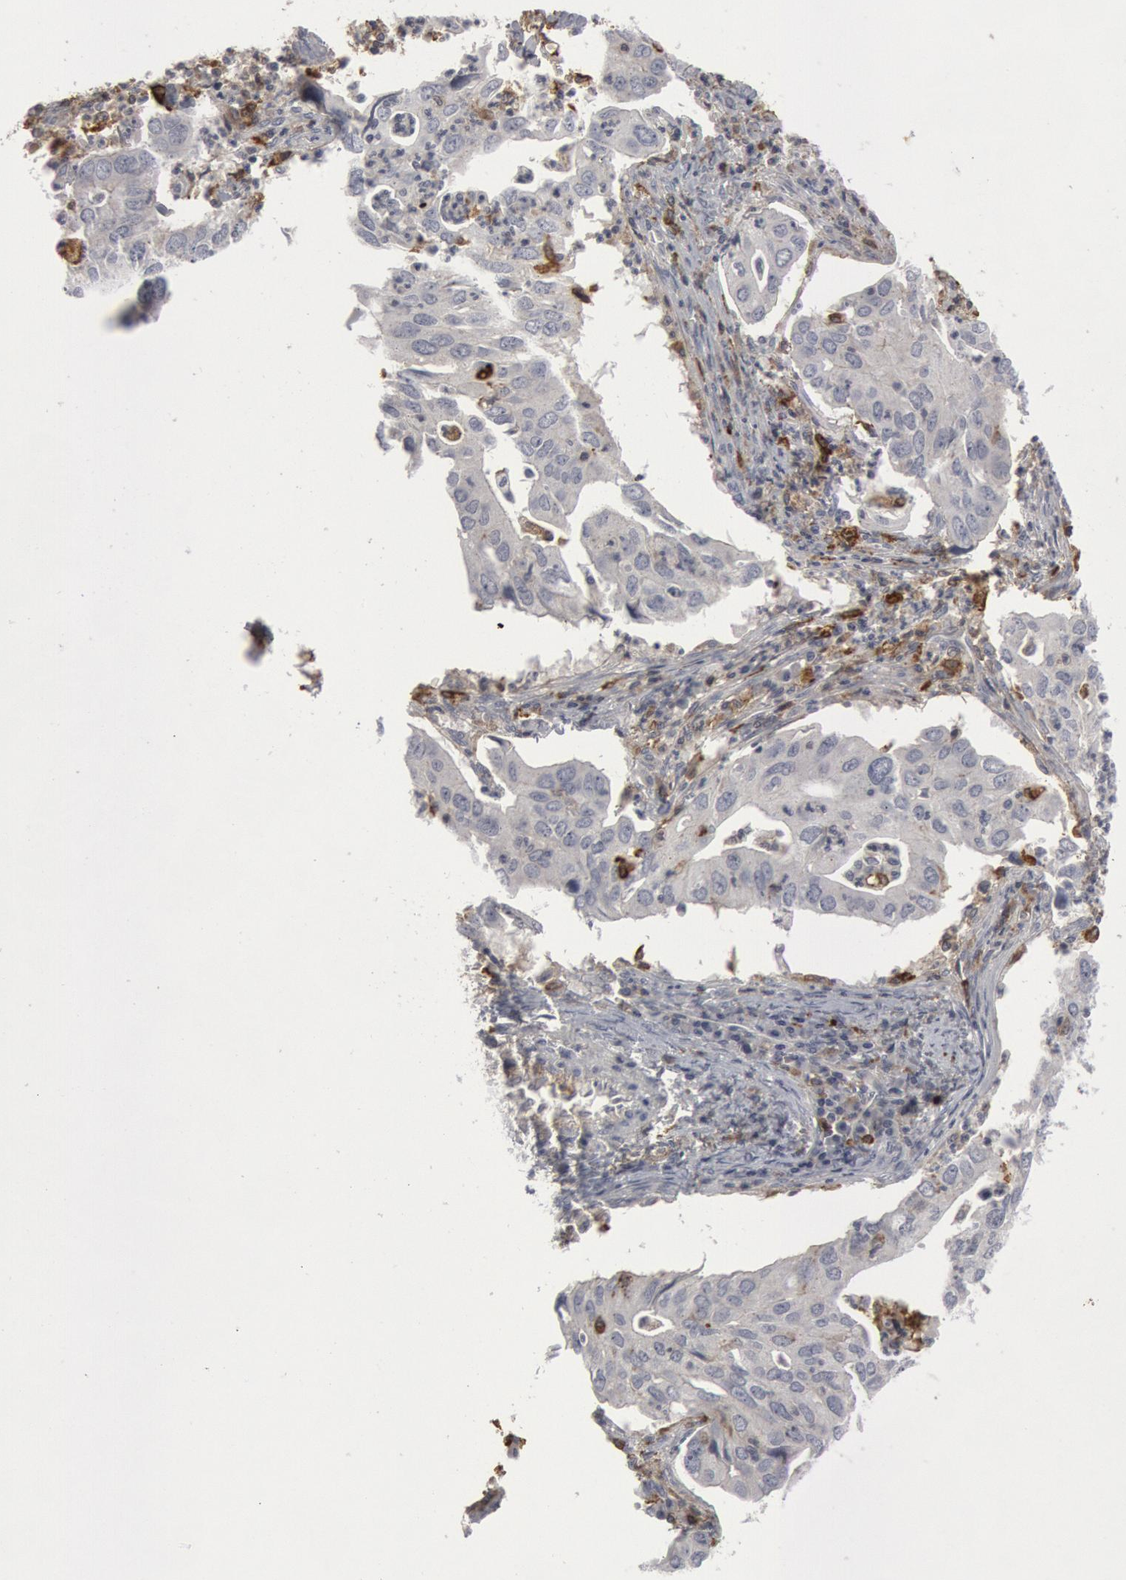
{"staining": {"intensity": "negative", "quantity": "none", "location": "none"}, "tissue": "lung cancer", "cell_type": "Tumor cells", "image_type": "cancer", "snomed": [{"axis": "morphology", "description": "Adenocarcinoma, NOS"}, {"axis": "topography", "description": "Lung"}], "caption": "Immunohistochemistry of human lung cancer (adenocarcinoma) reveals no expression in tumor cells. (Stains: DAB (3,3'-diaminobenzidine) IHC with hematoxylin counter stain, Microscopy: brightfield microscopy at high magnification).", "gene": "C1QC", "patient": {"sex": "male", "age": 48}}